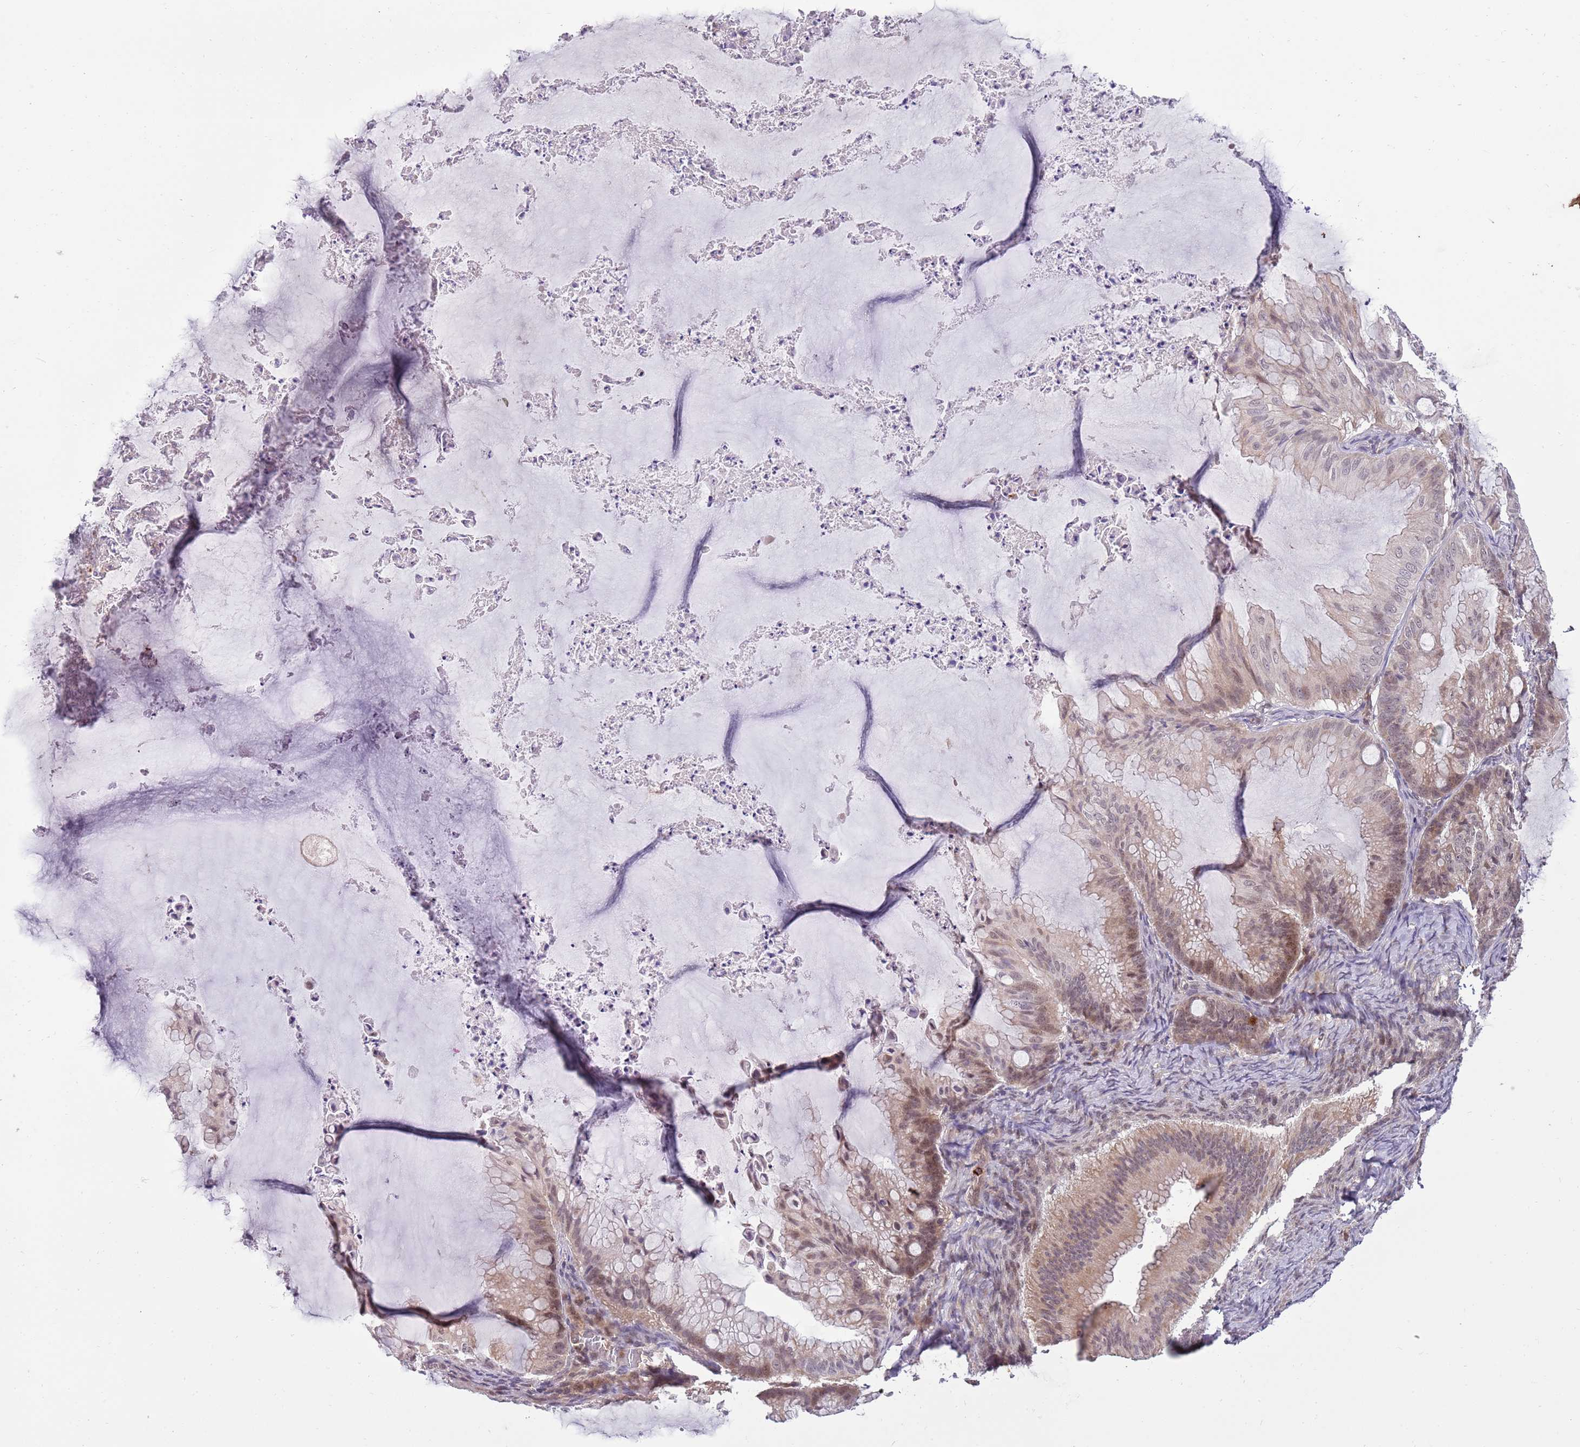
{"staining": {"intensity": "weak", "quantity": "25%-75%", "location": "nuclear"}, "tissue": "ovarian cancer", "cell_type": "Tumor cells", "image_type": "cancer", "snomed": [{"axis": "morphology", "description": "Cystadenocarcinoma, mucinous, NOS"}, {"axis": "topography", "description": "Ovary"}], "caption": "Immunohistochemistry photomicrograph of neoplastic tissue: human ovarian cancer (mucinous cystadenocarcinoma) stained using IHC demonstrates low levels of weak protein expression localized specifically in the nuclear of tumor cells, appearing as a nuclear brown color.", "gene": "NBPF6", "patient": {"sex": "female", "age": 71}}